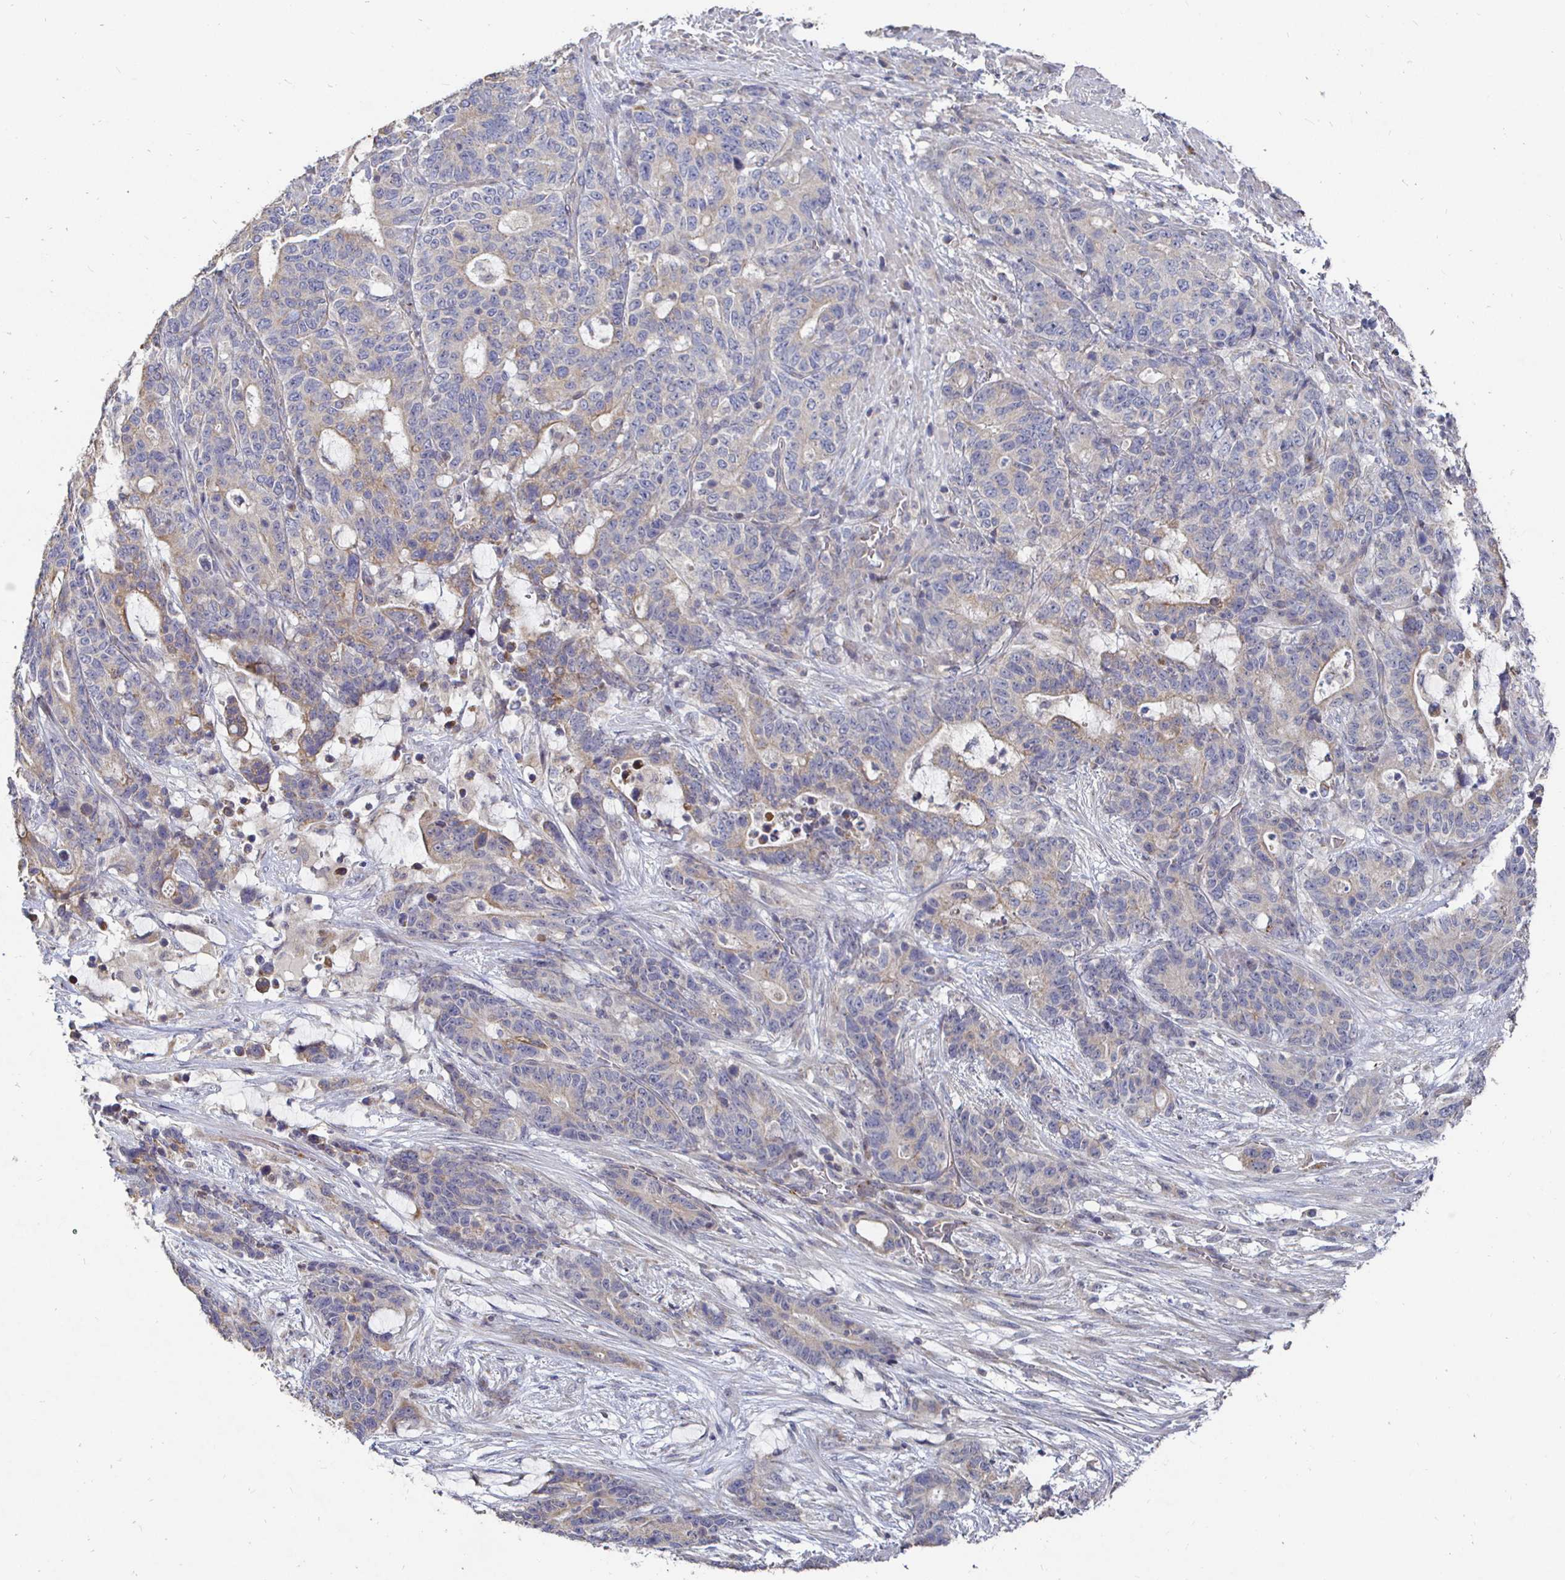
{"staining": {"intensity": "weak", "quantity": "25%-75%", "location": "cytoplasmic/membranous"}, "tissue": "stomach cancer", "cell_type": "Tumor cells", "image_type": "cancer", "snomed": [{"axis": "morphology", "description": "Normal tissue, NOS"}, {"axis": "morphology", "description": "Adenocarcinoma, NOS"}, {"axis": "topography", "description": "Stomach"}], "caption": "This is an image of IHC staining of stomach cancer, which shows weak expression in the cytoplasmic/membranous of tumor cells.", "gene": "NRSN1", "patient": {"sex": "female", "age": 64}}